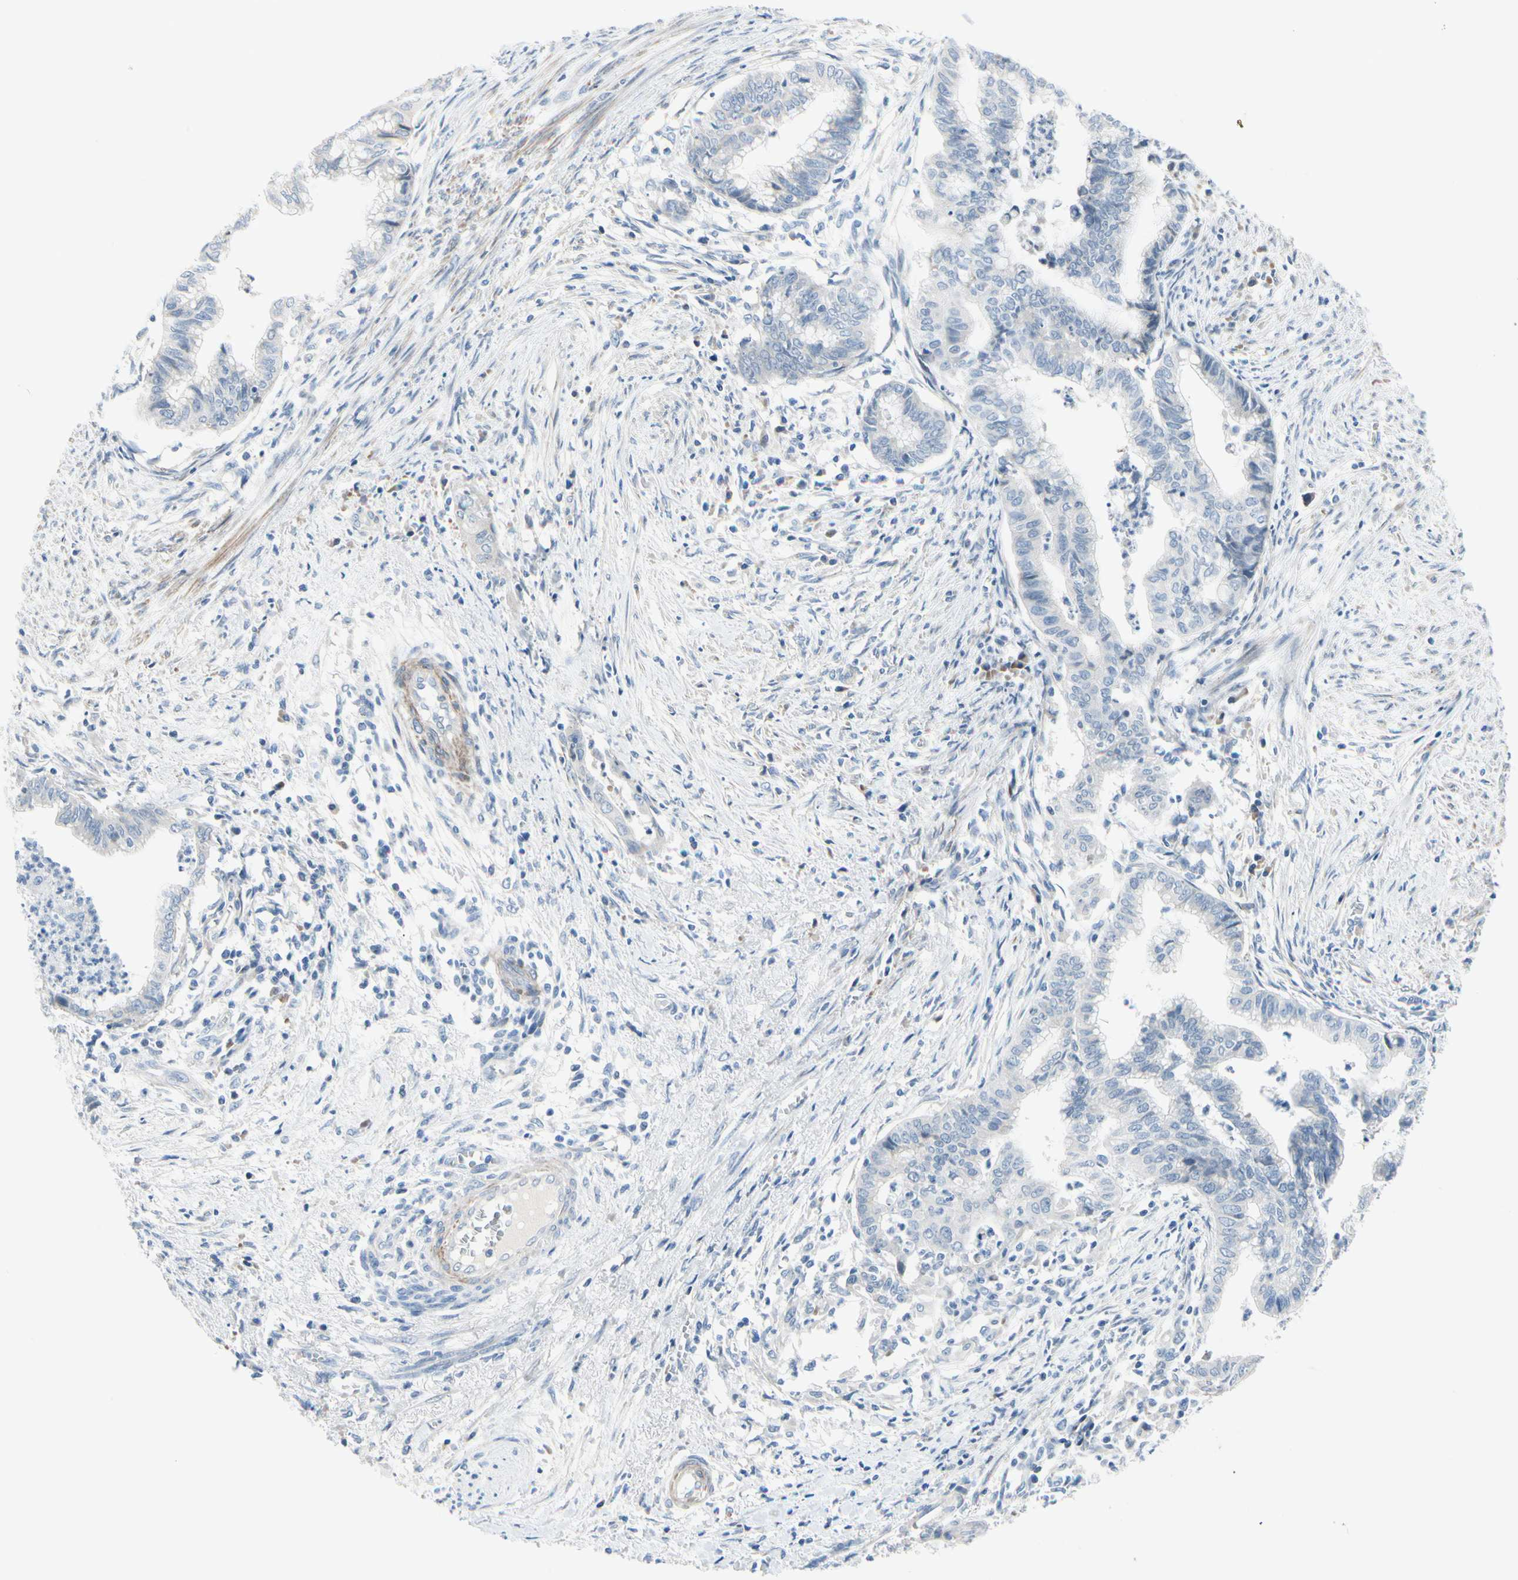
{"staining": {"intensity": "negative", "quantity": "none", "location": "none"}, "tissue": "endometrial cancer", "cell_type": "Tumor cells", "image_type": "cancer", "snomed": [{"axis": "morphology", "description": "Necrosis, NOS"}, {"axis": "morphology", "description": "Adenocarcinoma, NOS"}, {"axis": "topography", "description": "Endometrium"}], "caption": "An immunohistochemistry (IHC) image of endometrial adenocarcinoma is shown. There is no staining in tumor cells of endometrial adenocarcinoma.", "gene": "FCER2", "patient": {"sex": "female", "age": 79}}